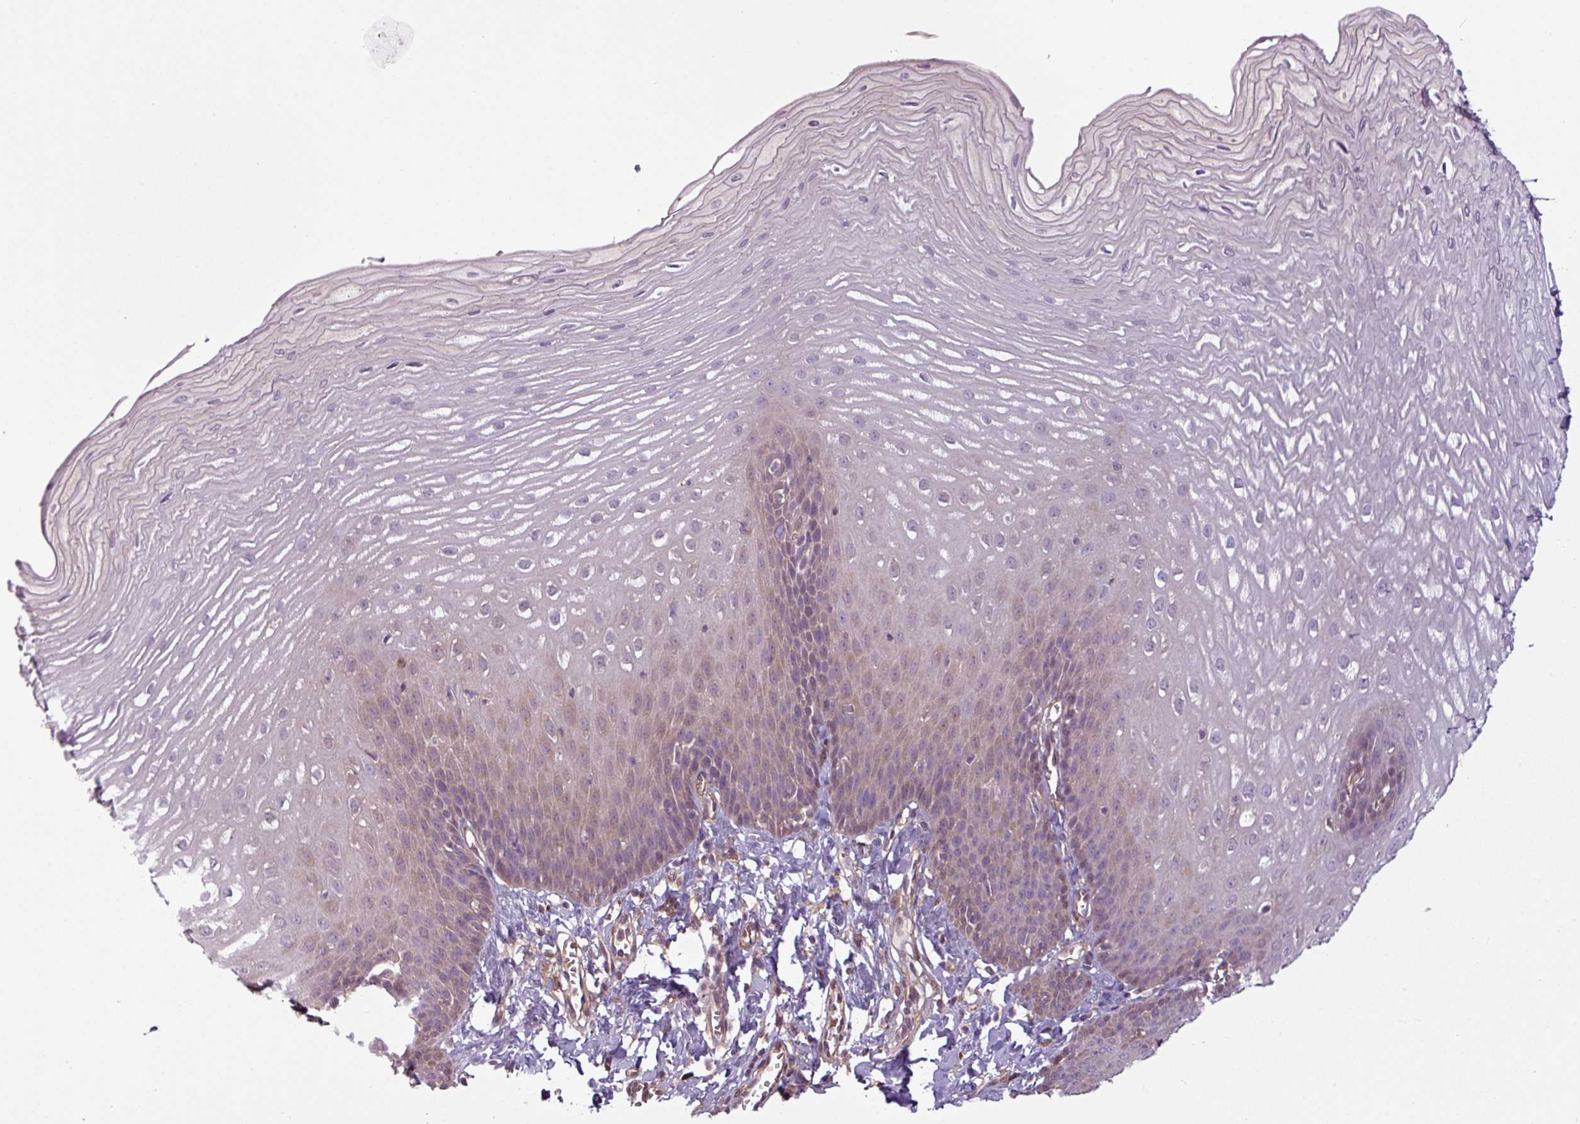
{"staining": {"intensity": "weak", "quantity": "25%-75%", "location": "cytoplasmic/membranous,nuclear"}, "tissue": "esophagus", "cell_type": "Squamous epithelial cells", "image_type": "normal", "snomed": [{"axis": "morphology", "description": "Normal tissue, NOS"}, {"axis": "topography", "description": "Esophagus"}], "caption": "Protein analysis of unremarkable esophagus demonstrates weak cytoplasmic/membranous,nuclear positivity in approximately 25%-75% of squamous epithelial cells. (Brightfield microscopy of DAB IHC at high magnification).", "gene": "SH3BGRL", "patient": {"sex": "male", "age": 70}}